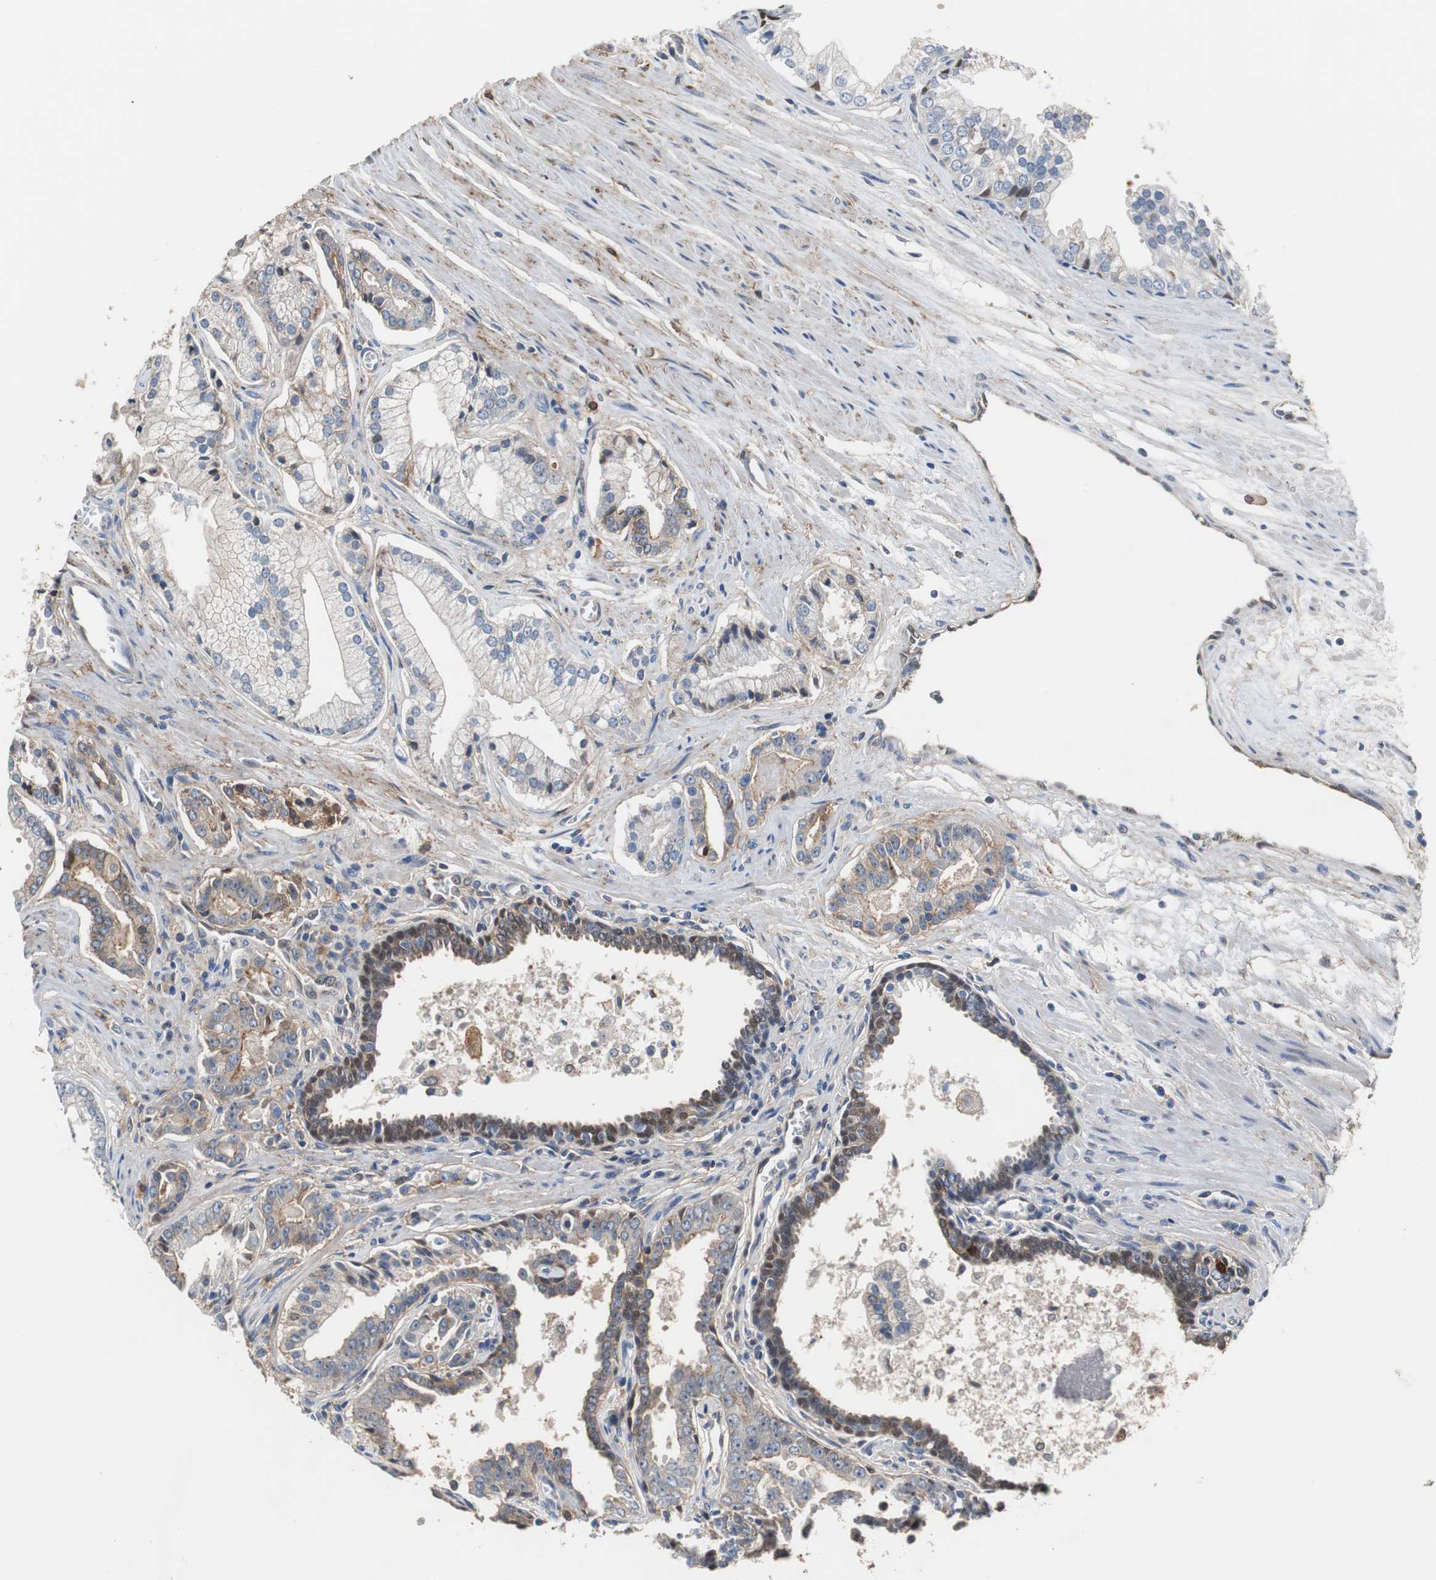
{"staining": {"intensity": "weak", "quantity": "<25%", "location": "cytoplasmic/membranous"}, "tissue": "prostate cancer", "cell_type": "Tumor cells", "image_type": "cancer", "snomed": [{"axis": "morphology", "description": "Adenocarcinoma, High grade"}, {"axis": "topography", "description": "Prostate"}], "caption": "An IHC micrograph of prostate cancer (high-grade adenocarcinoma) is shown. There is no staining in tumor cells of prostate cancer (high-grade adenocarcinoma).", "gene": "ANXA4", "patient": {"sex": "male", "age": 67}}